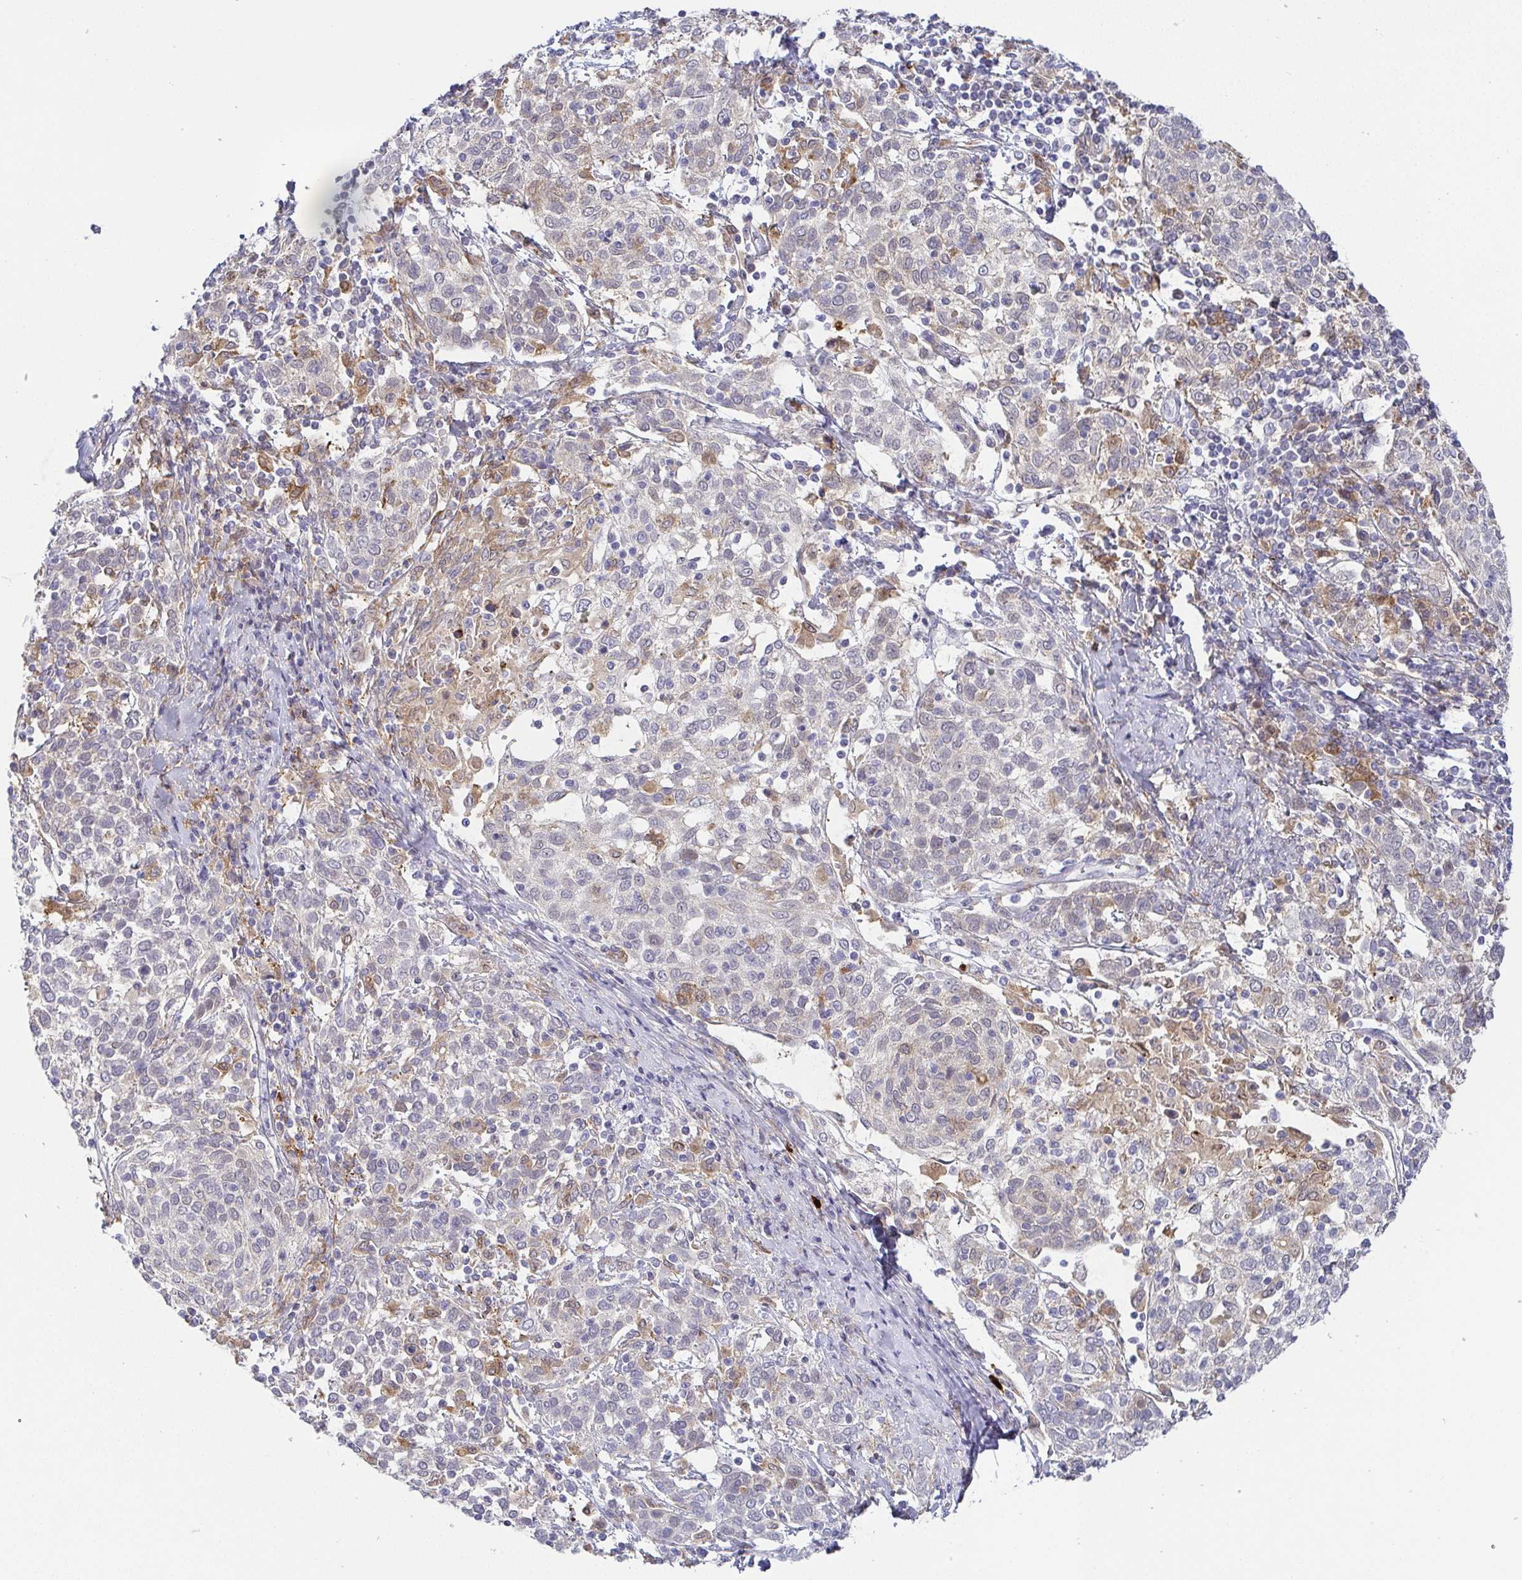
{"staining": {"intensity": "negative", "quantity": "none", "location": "none"}, "tissue": "cervical cancer", "cell_type": "Tumor cells", "image_type": "cancer", "snomed": [{"axis": "morphology", "description": "Squamous cell carcinoma, NOS"}, {"axis": "topography", "description": "Cervix"}], "caption": "High magnification brightfield microscopy of cervical squamous cell carcinoma stained with DAB (brown) and counterstained with hematoxylin (blue): tumor cells show no significant positivity.", "gene": "RNASE7", "patient": {"sex": "female", "age": 61}}